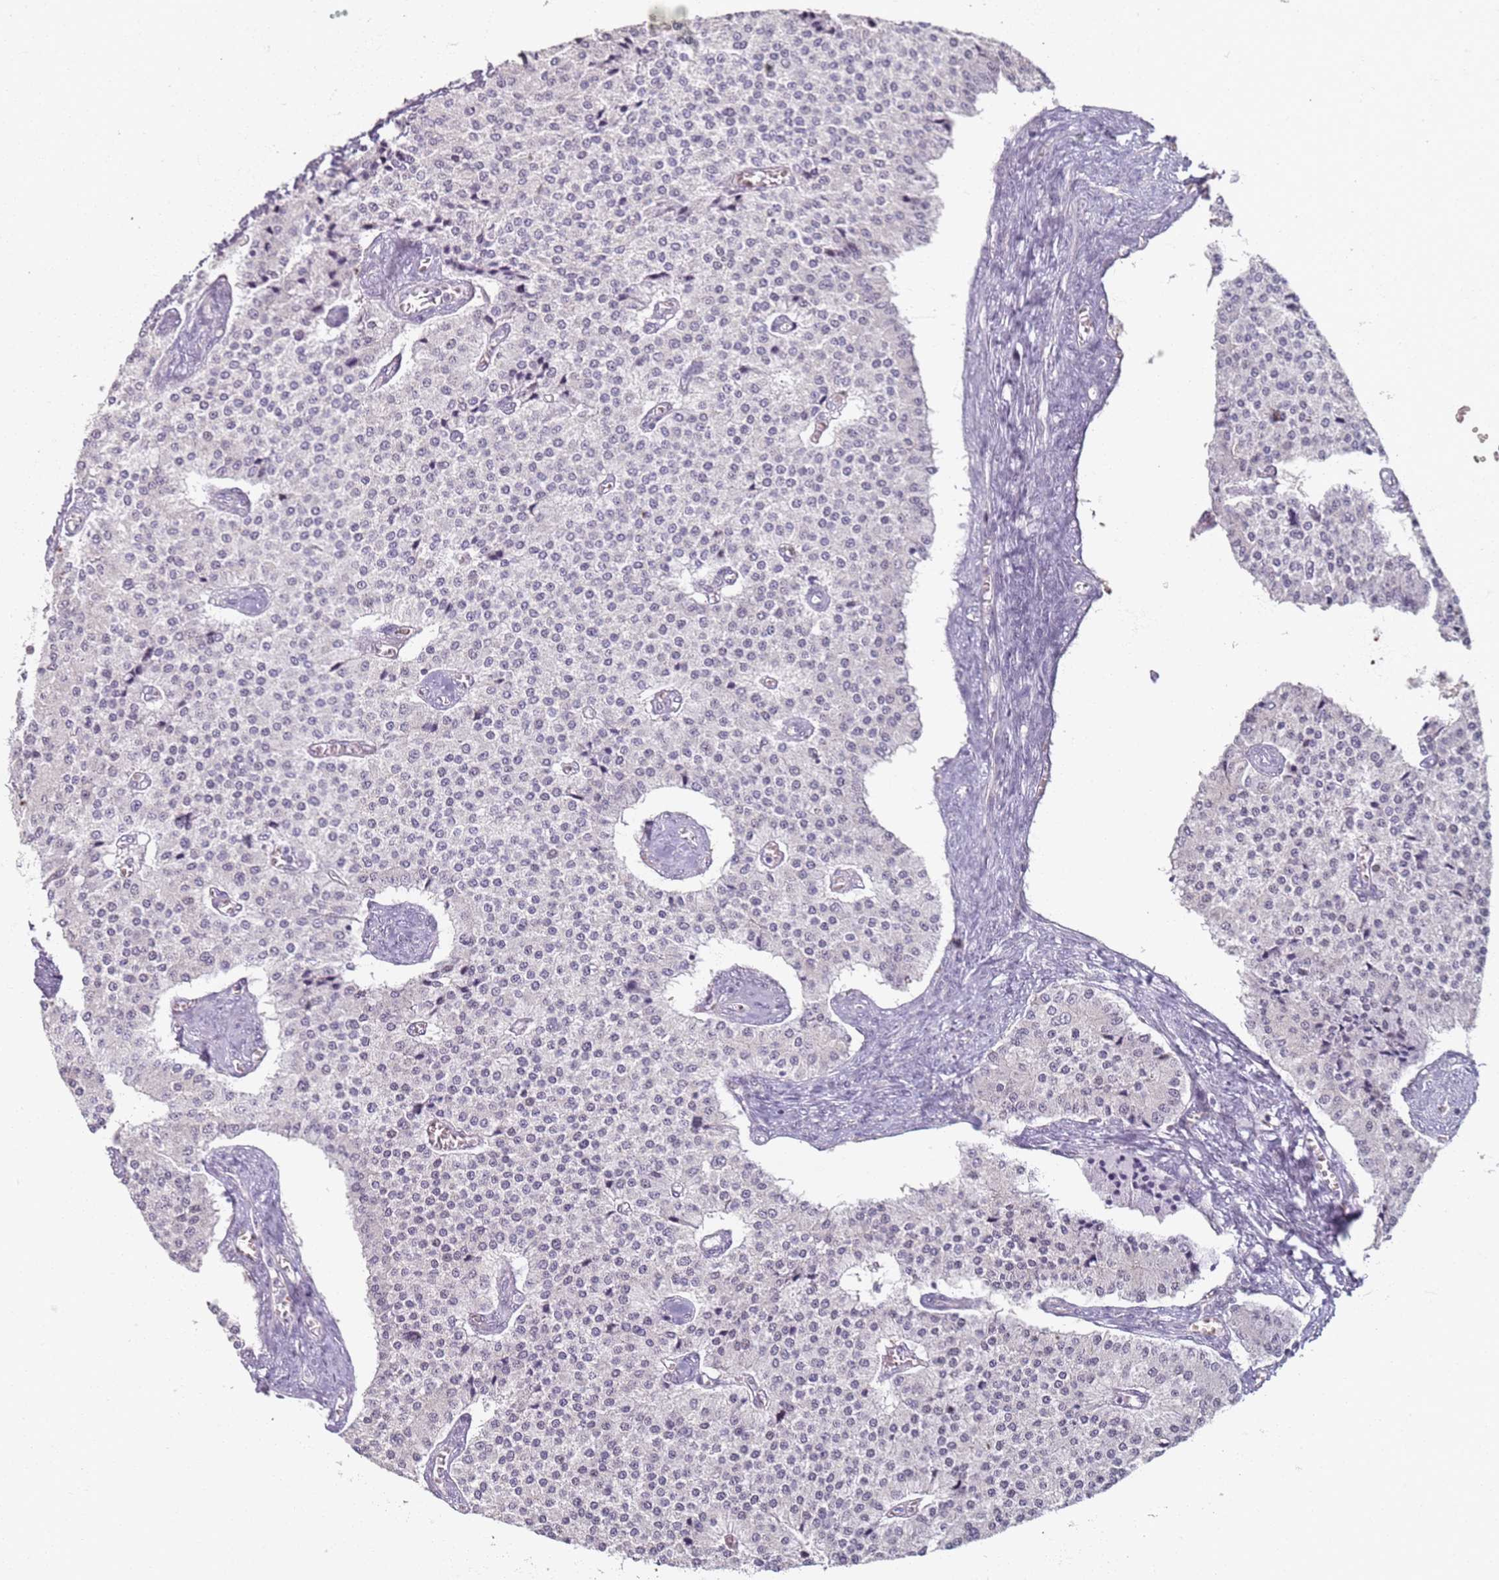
{"staining": {"intensity": "negative", "quantity": "none", "location": "none"}, "tissue": "carcinoid", "cell_type": "Tumor cells", "image_type": "cancer", "snomed": [{"axis": "morphology", "description": "Carcinoid, malignant, NOS"}, {"axis": "topography", "description": "Colon"}], "caption": "Immunohistochemistry histopathology image of human carcinoid stained for a protein (brown), which reveals no expression in tumor cells.", "gene": "CD40LG", "patient": {"sex": "female", "age": 52}}